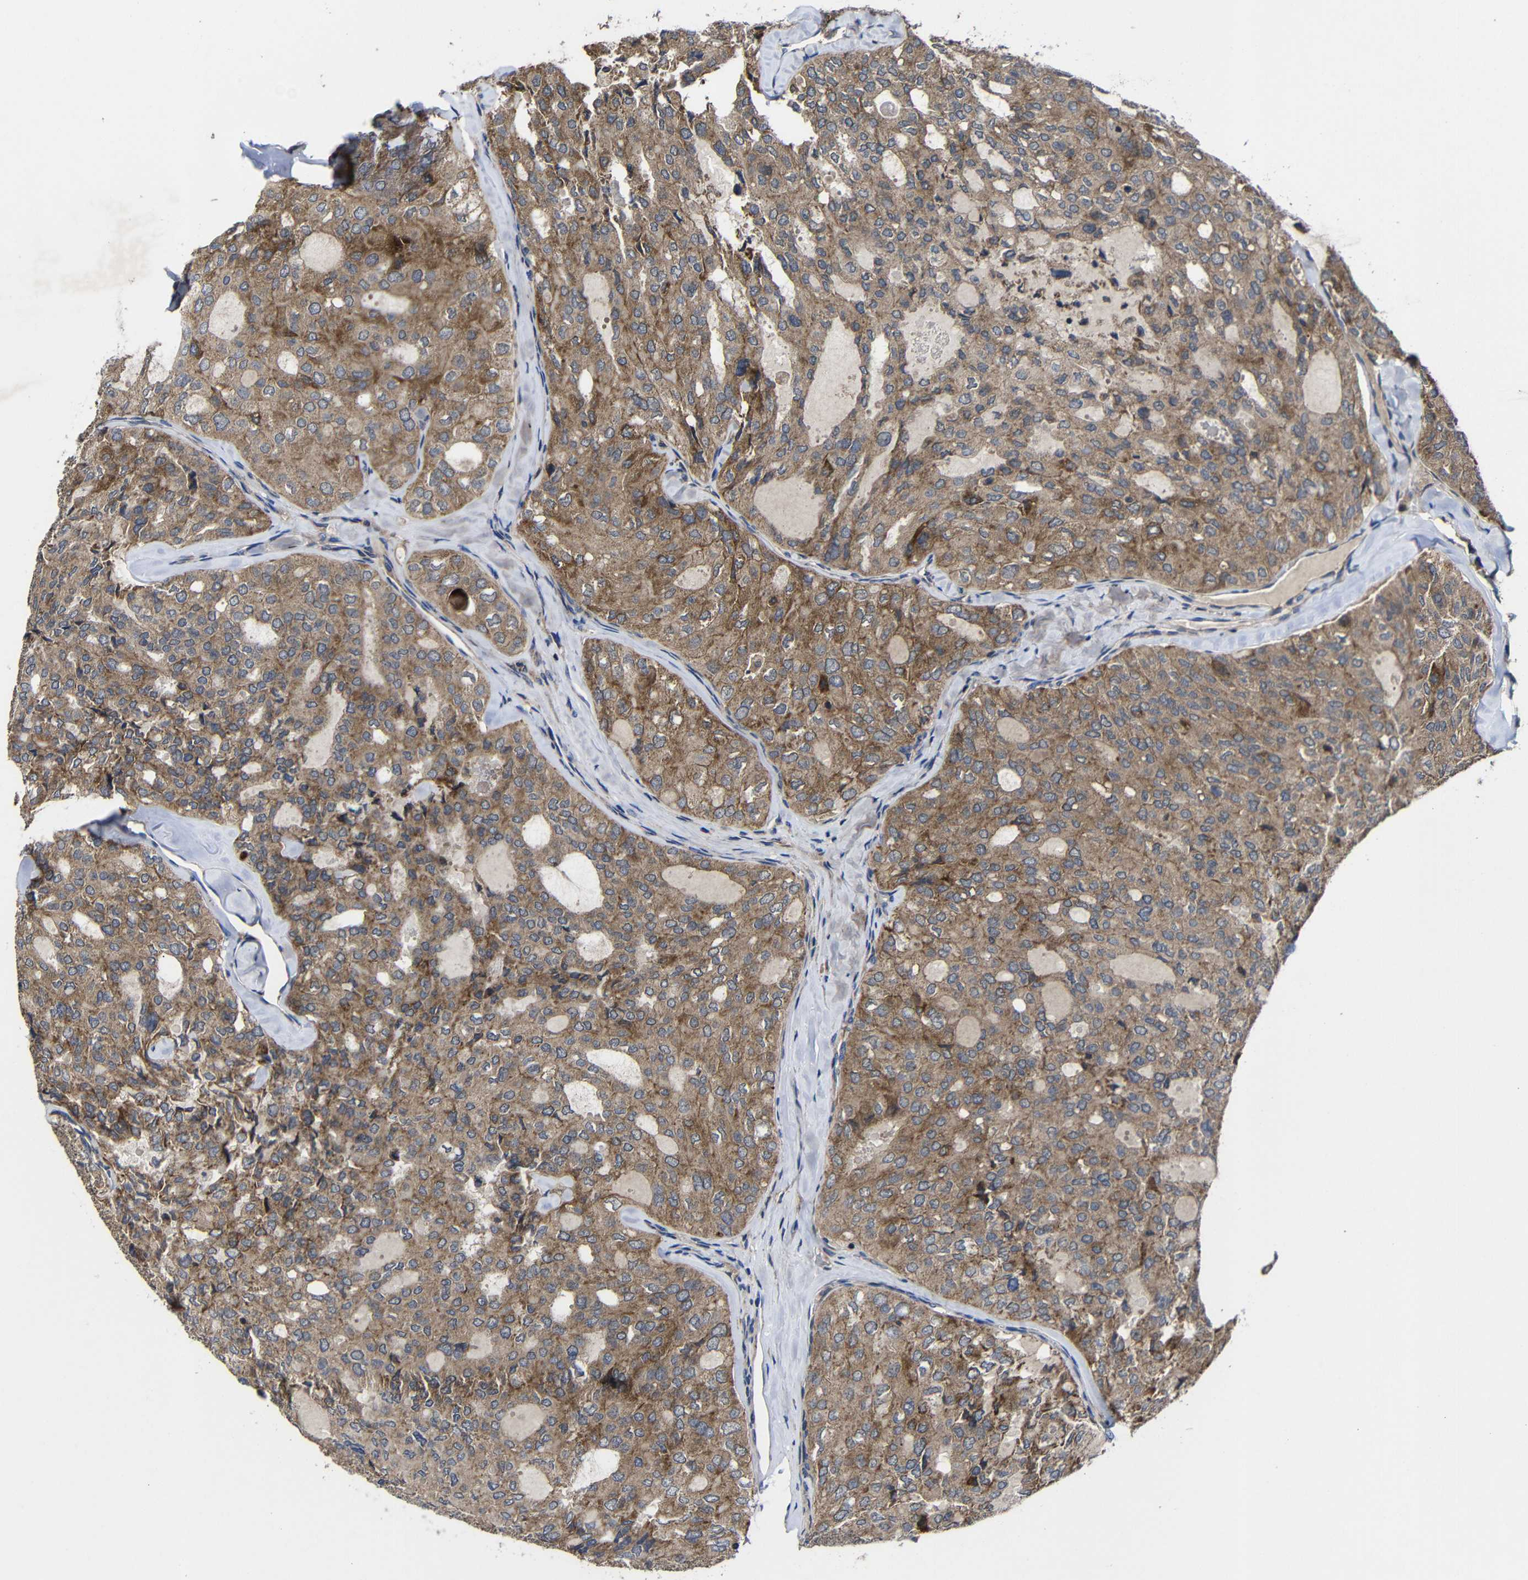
{"staining": {"intensity": "moderate", "quantity": ">75%", "location": "cytoplasmic/membranous"}, "tissue": "thyroid cancer", "cell_type": "Tumor cells", "image_type": "cancer", "snomed": [{"axis": "morphology", "description": "Follicular adenoma carcinoma, NOS"}, {"axis": "topography", "description": "Thyroid gland"}], "caption": "IHC of human thyroid follicular adenoma carcinoma displays medium levels of moderate cytoplasmic/membranous positivity in about >75% of tumor cells.", "gene": "LPAR5", "patient": {"sex": "male", "age": 75}}